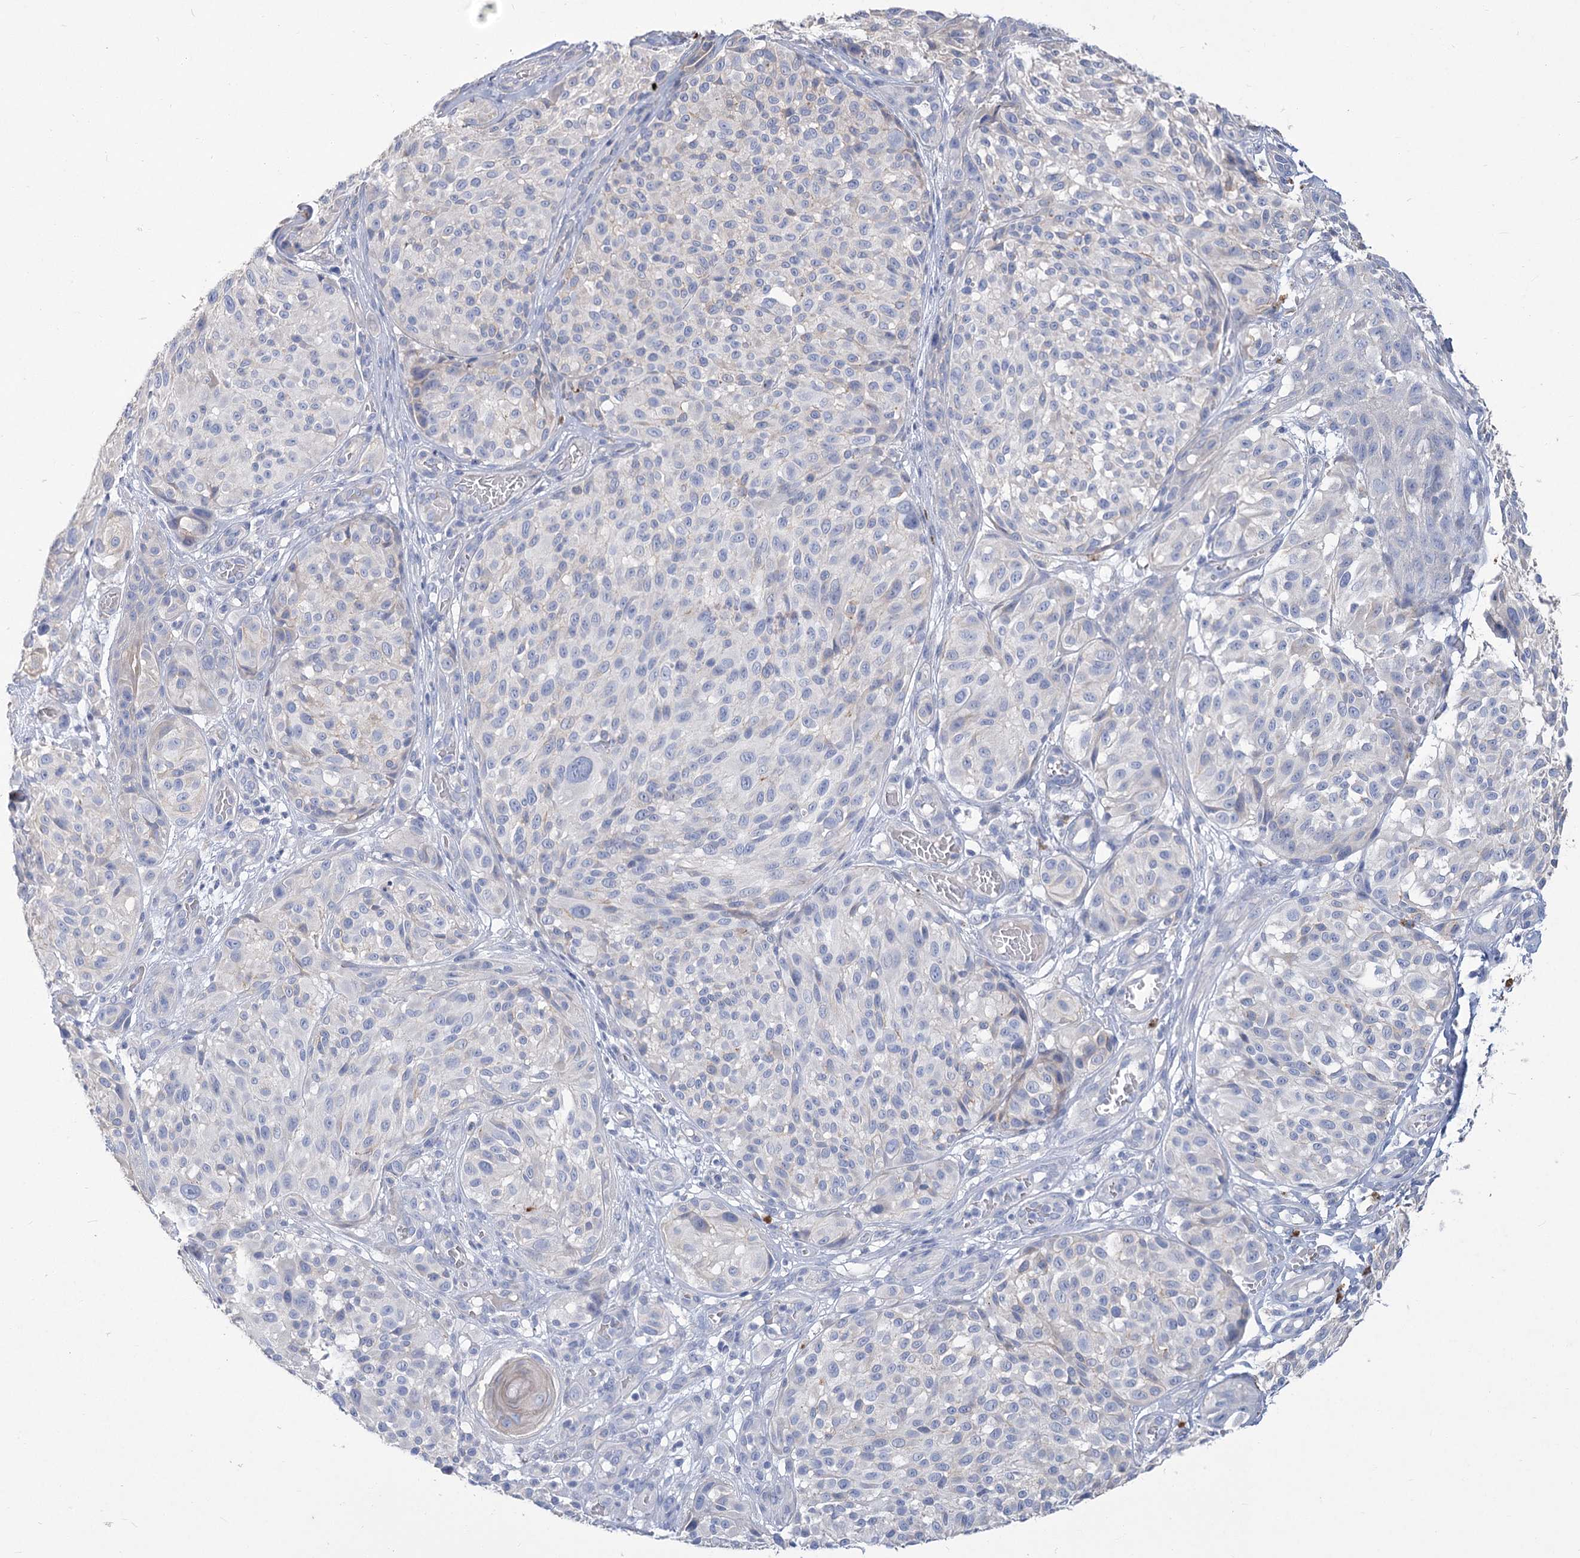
{"staining": {"intensity": "negative", "quantity": "none", "location": "none"}, "tissue": "melanoma", "cell_type": "Tumor cells", "image_type": "cancer", "snomed": [{"axis": "morphology", "description": "Malignant melanoma, NOS"}, {"axis": "topography", "description": "Skin"}], "caption": "DAB (3,3'-diaminobenzidine) immunohistochemical staining of human melanoma displays no significant expression in tumor cells.", "gene": "SLC9A3", "patient": {"sex": "male", "age": 83}}